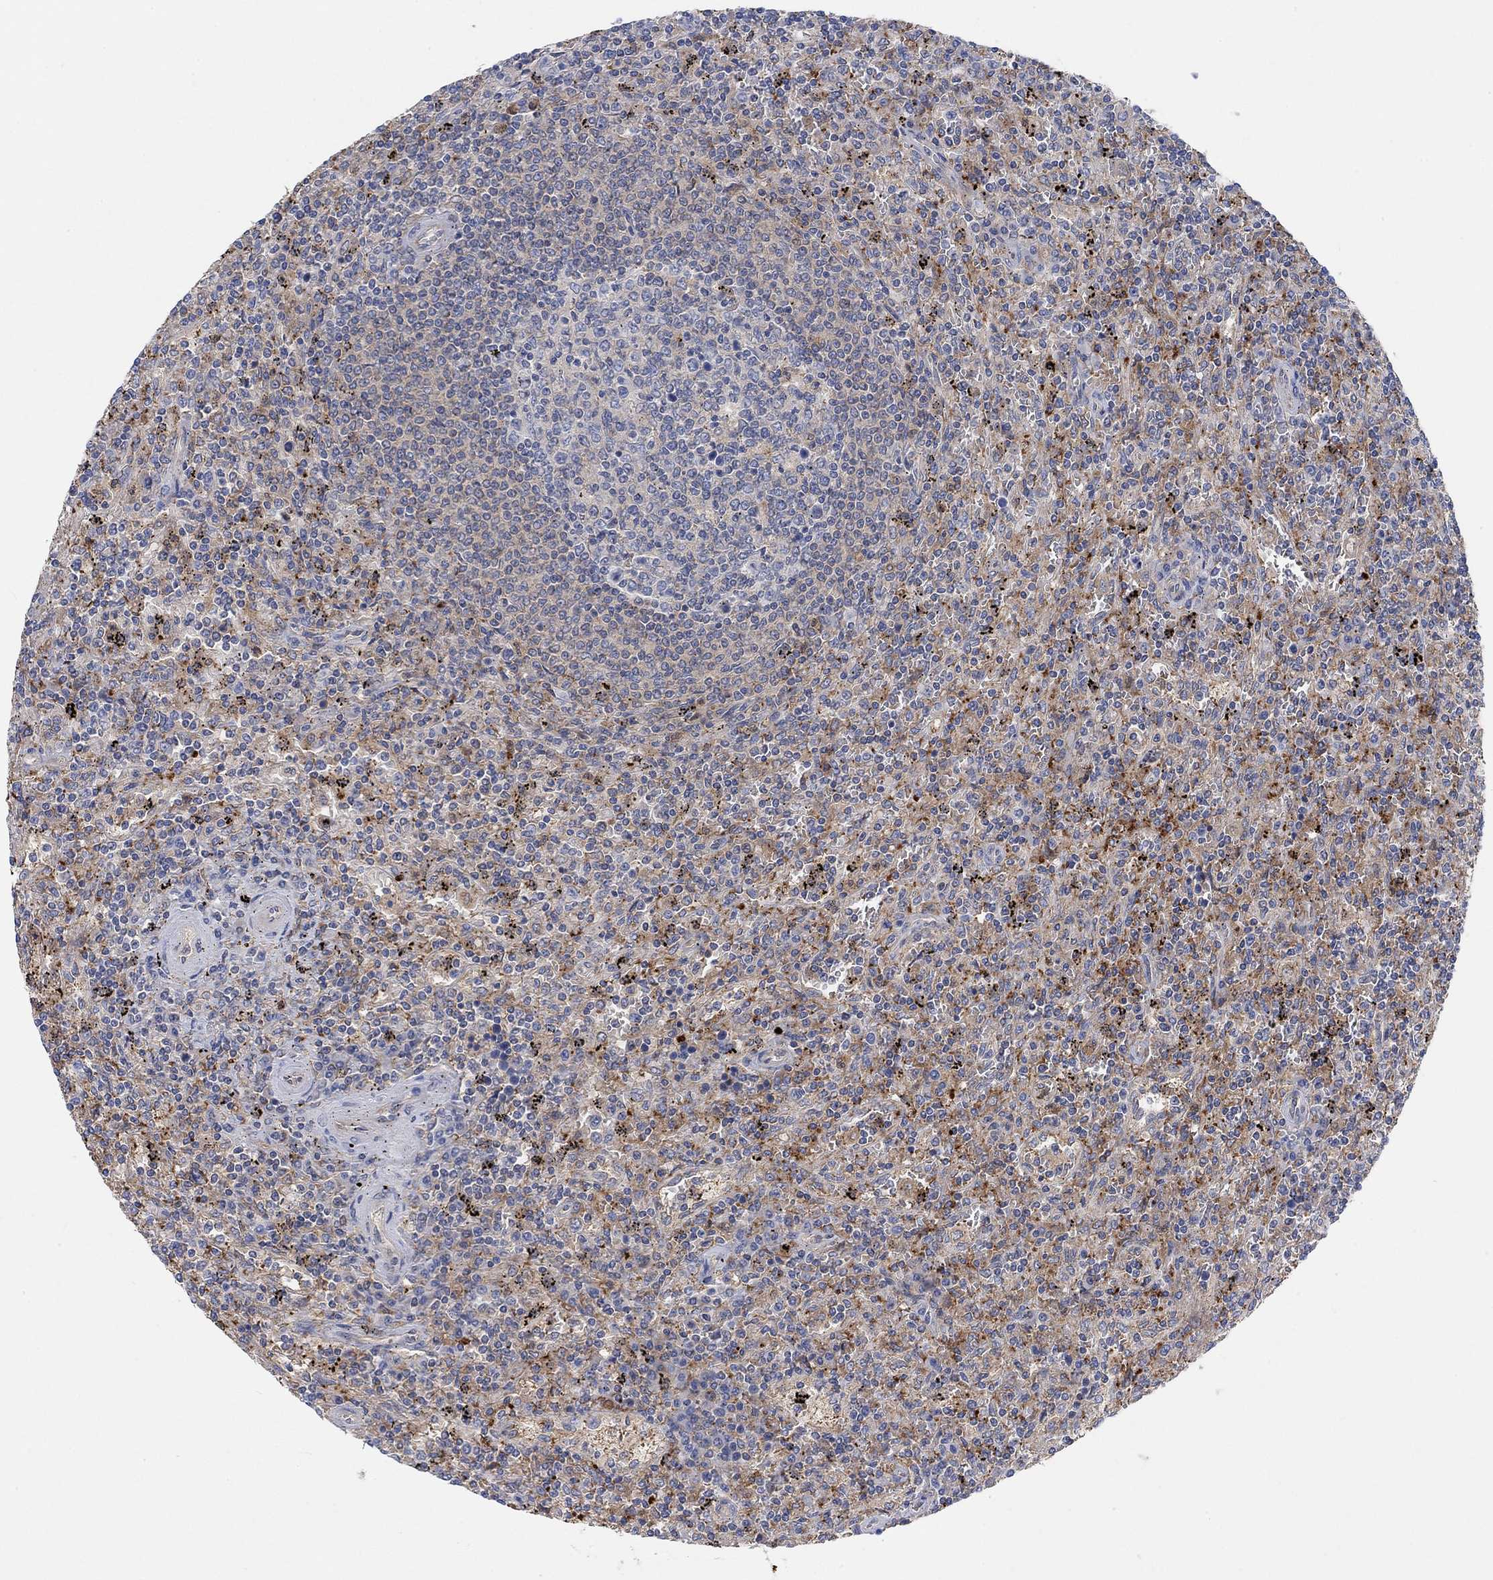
{"staining": {"intensity": "weak", "quantity": ">75%", "location": "cytoplasmic/membranous"}, "tissue": "lymphoma", "cell_type": "Tumor cells", "image_type": "cancer", "snomed": [{"axis": "morphology", "description": "Malignant lymphoma, non-Hodgkin's type, Low grade"}, {"axis": "topography", "description": "Spleen"}], "caption": "Lymphoma stained with a protein marker reveals weak staining in tumor cells.", "gene": "PMFBP1", "patient": {"sex": "male", "age": 62}}